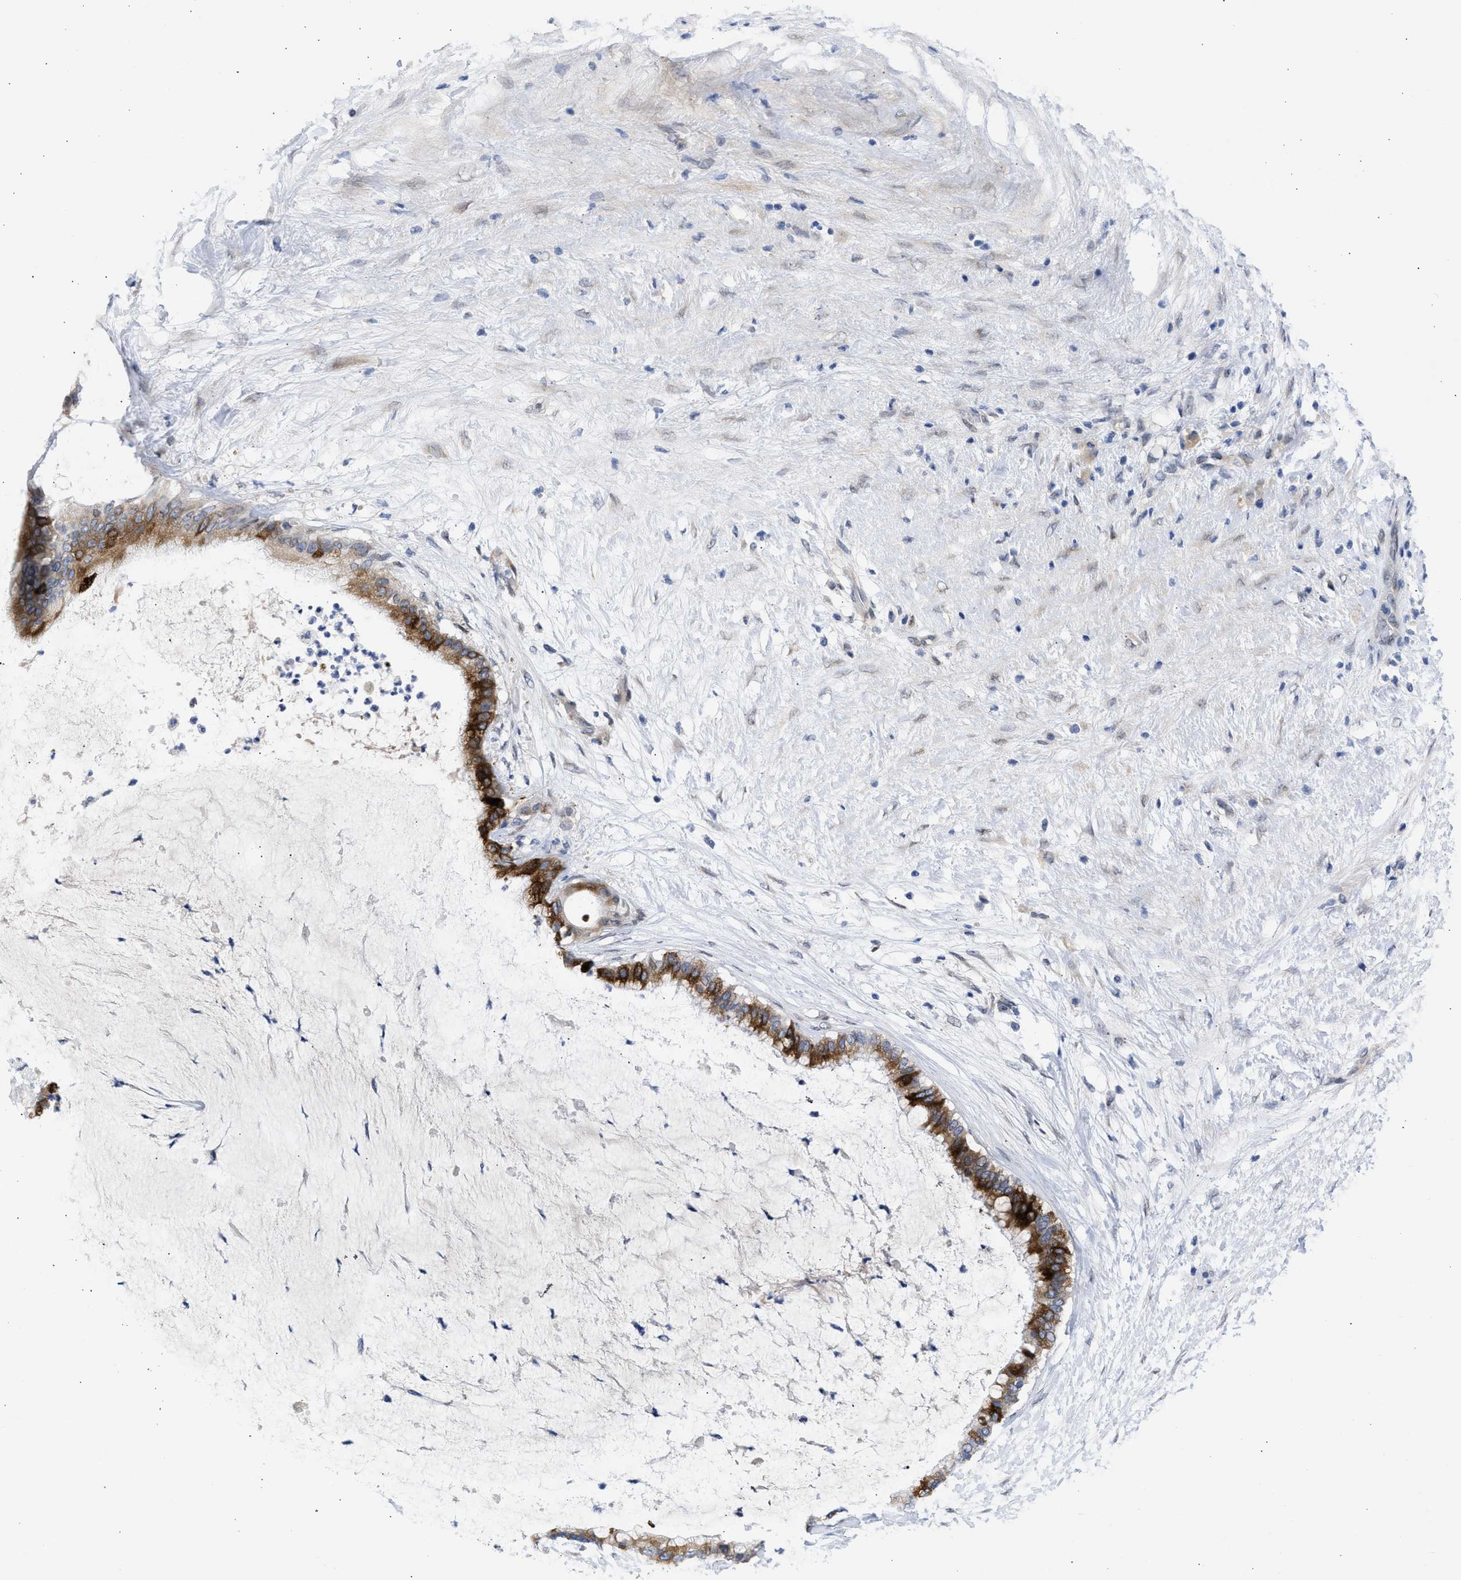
{"staining": {"intensity": "strong", "quantity": "25%-75%", "location": "cytoplasmic/membranous"}, "tissue": "pancreatic cancer", "cell_type": "Tumor cells", "image_type": "cancer", "snomed": [{"axis": "morphology", "description": "Adenocarcinoma, NOS"}, {"axis": "topography", "description": "Pancreas"}], "caption": "Adenocarcinoma (pancreatic) stained with immunohistochemistry (IHC) demonstrates strong cytoplasmic/membranous positivity in about 25%-75% of tumor cells.", "gene": "NUP35", "patient": {"sex": "male", "age": 41}}